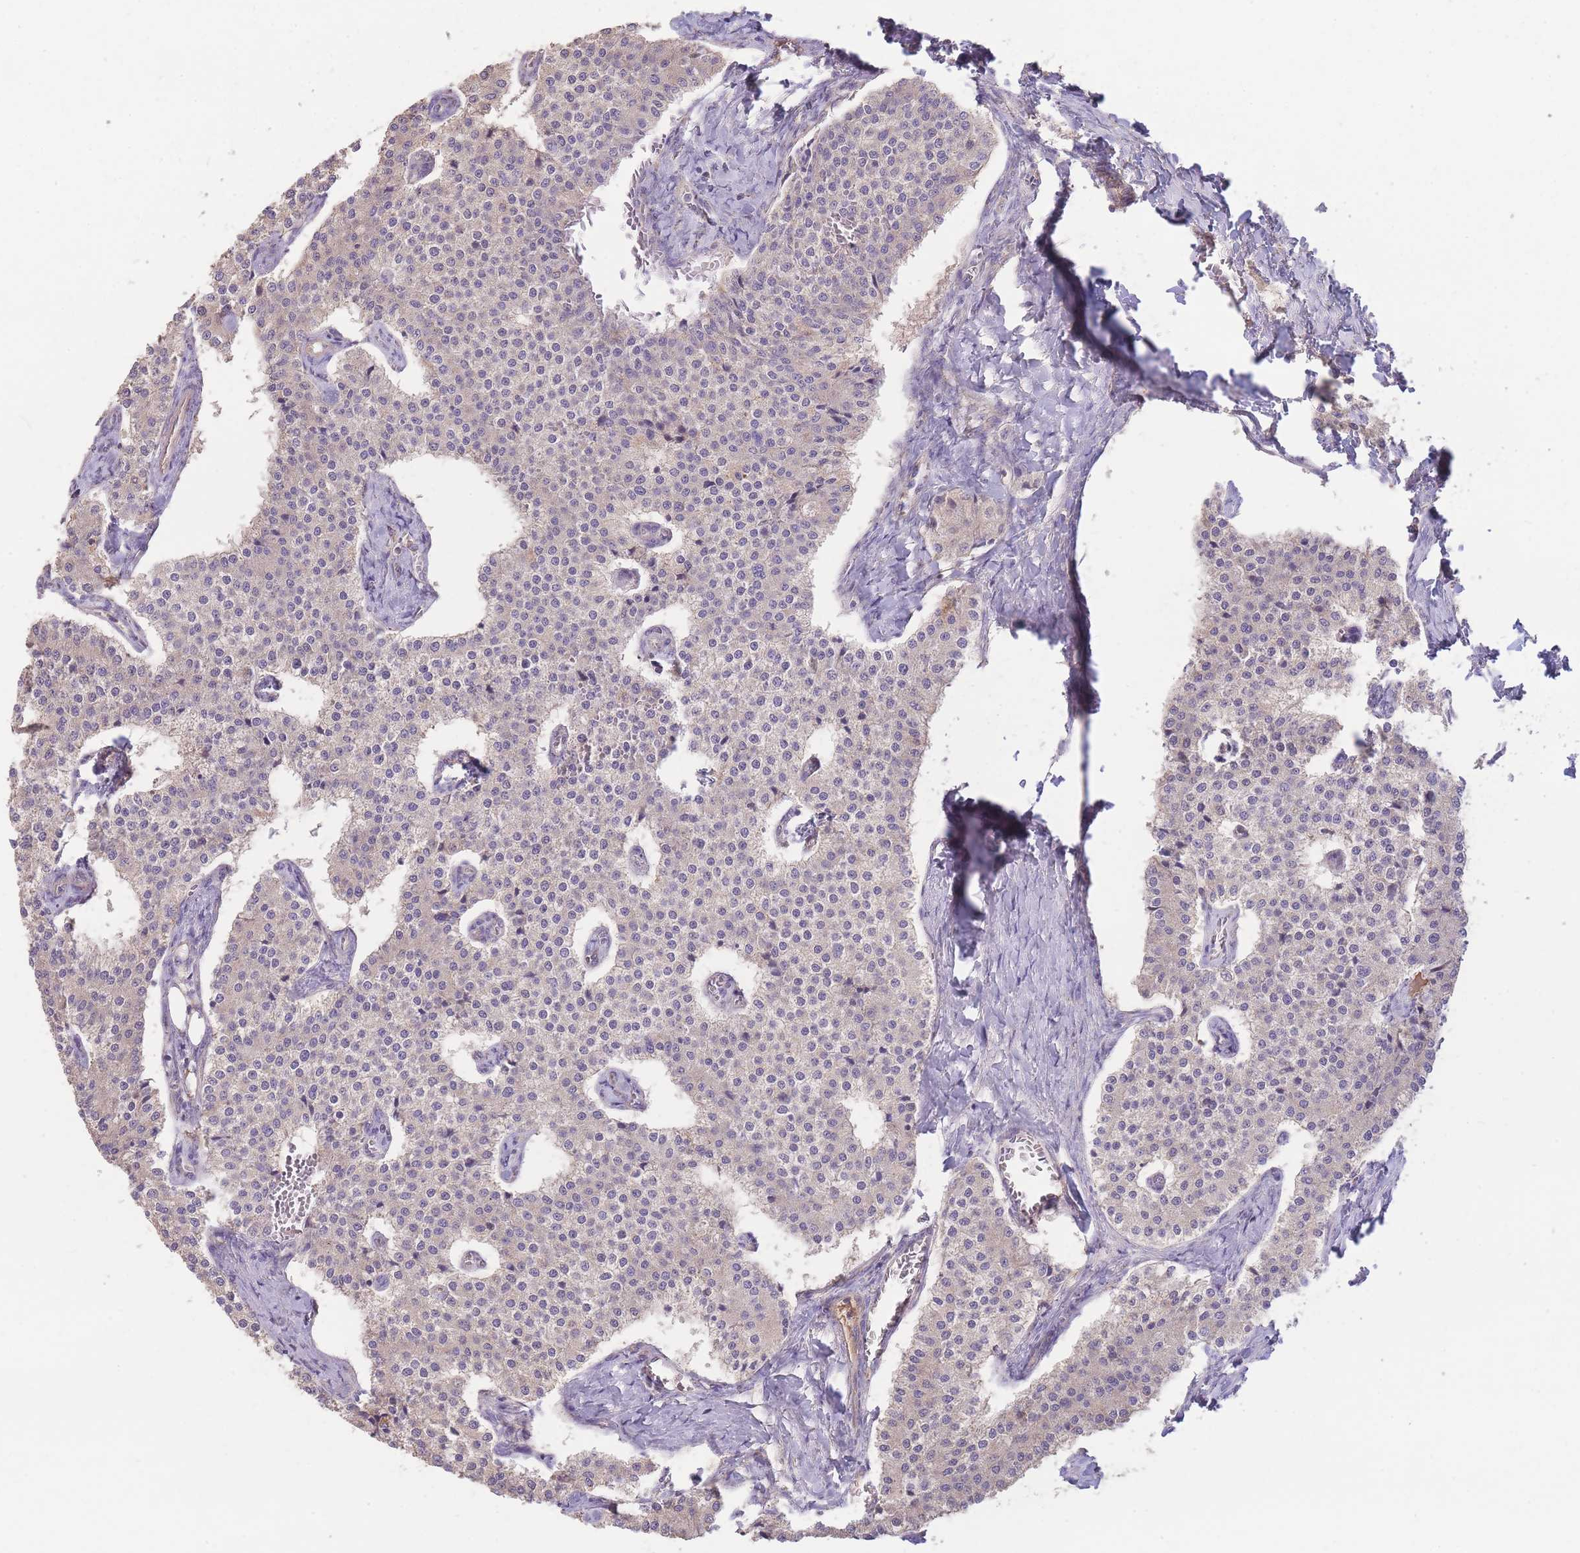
{"staining": {"intensity": "negative", "quantity": "none", "location": "none"}, "tissue": "carcinoid", "cell_type": "Tumor cells", "image_type": "cancer", "snomed": [{"axis": "morphology", "description": "Carcinoid, malignant, NOS"}, {"axis": "topography", "description": "Colon"}], "caption": "Tumor cells show no significant expression in carcinoid. The staining was performed using DAB (3,3'-diaminobenzidine) to visualize the protein expression in brown, while the nuclei were stained in blue with hematoxylin (Magnification: 20x).", "gene": "EEF1AKMT1", "patient": {"sex": "female", "age": 52}}